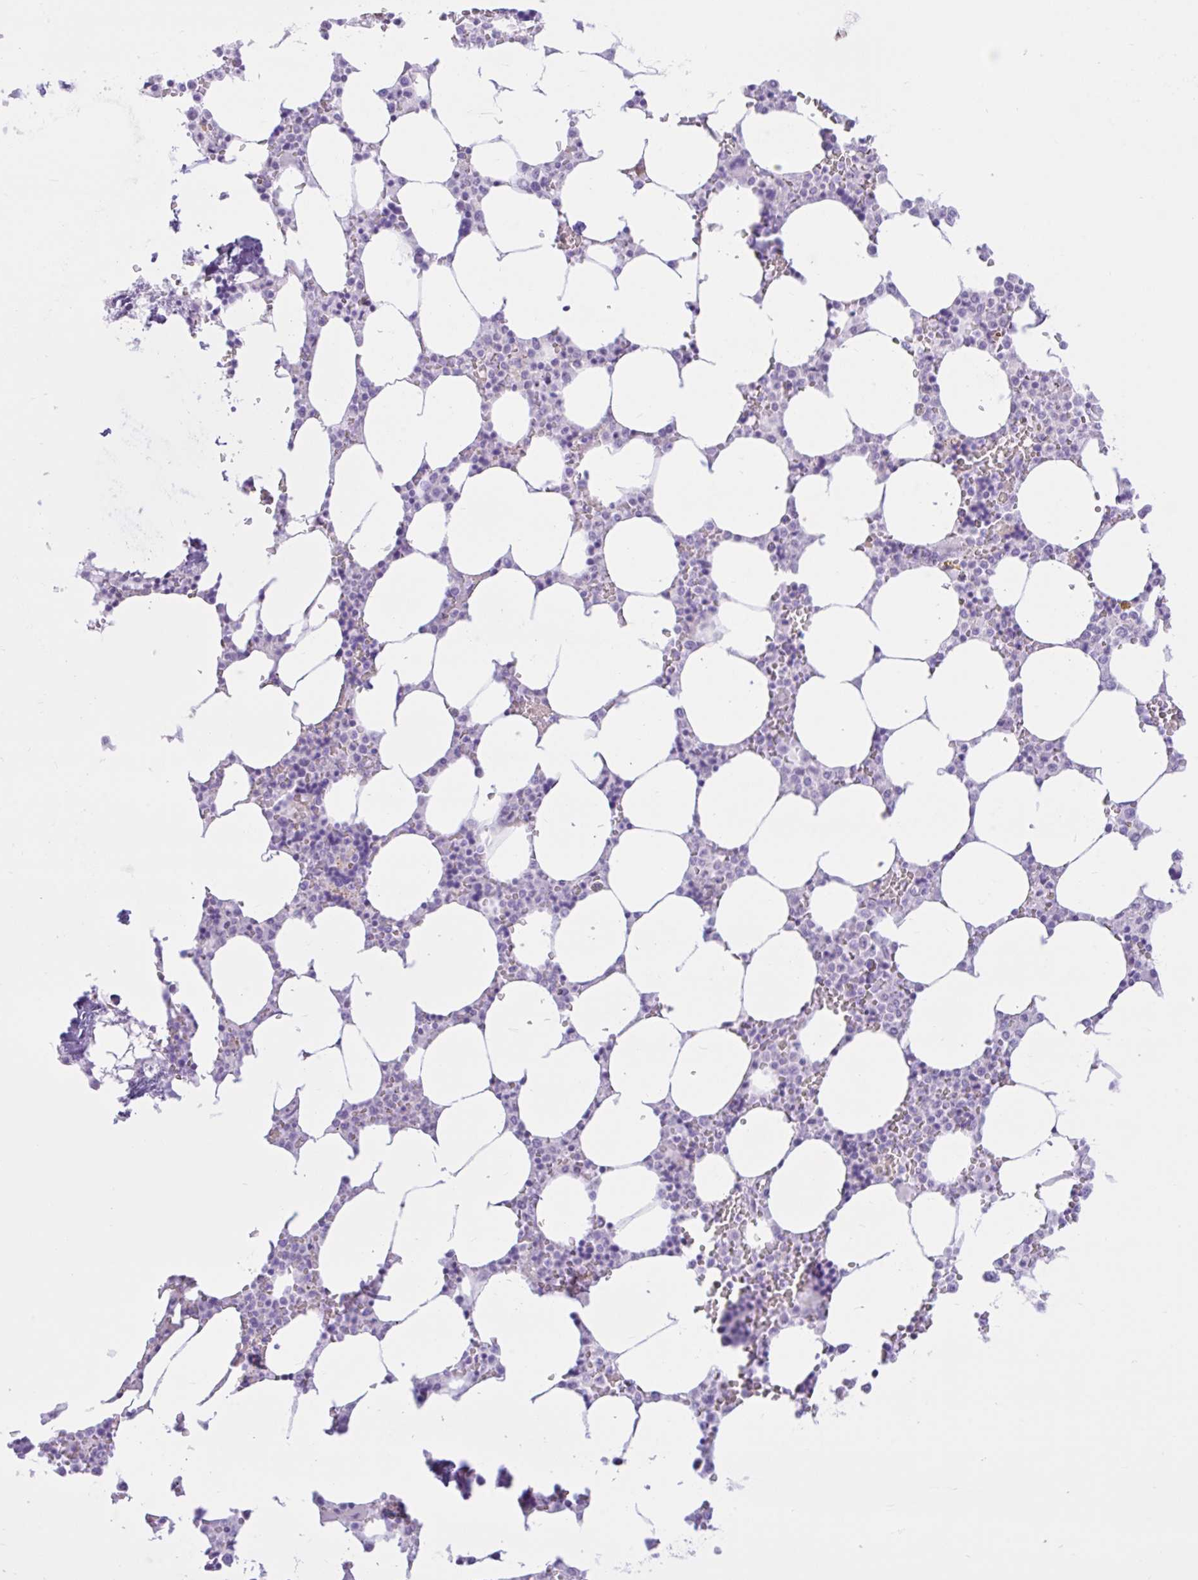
{"staining": {"intensity": "negative", "quantity": "none", "location": "none"}, "tissue": "bone marrow", "cell_type": "Hematopoietic cells", "image_type": "normal", "snomed": [{"axis": "morphology", "description": "Normal tissue, NOS"}, {"axis": "topography", "description": "Bone marrow"}], "caption": "Immunohistochemistry micrograph of benign bone marrow: human bone marrow stained with DAB (3,3'-diaminobenzidine) displays no significant protein staining in hematopoietic cells.", "gene": "REEP1", "patient": {"sex": "male", "age": 64}}